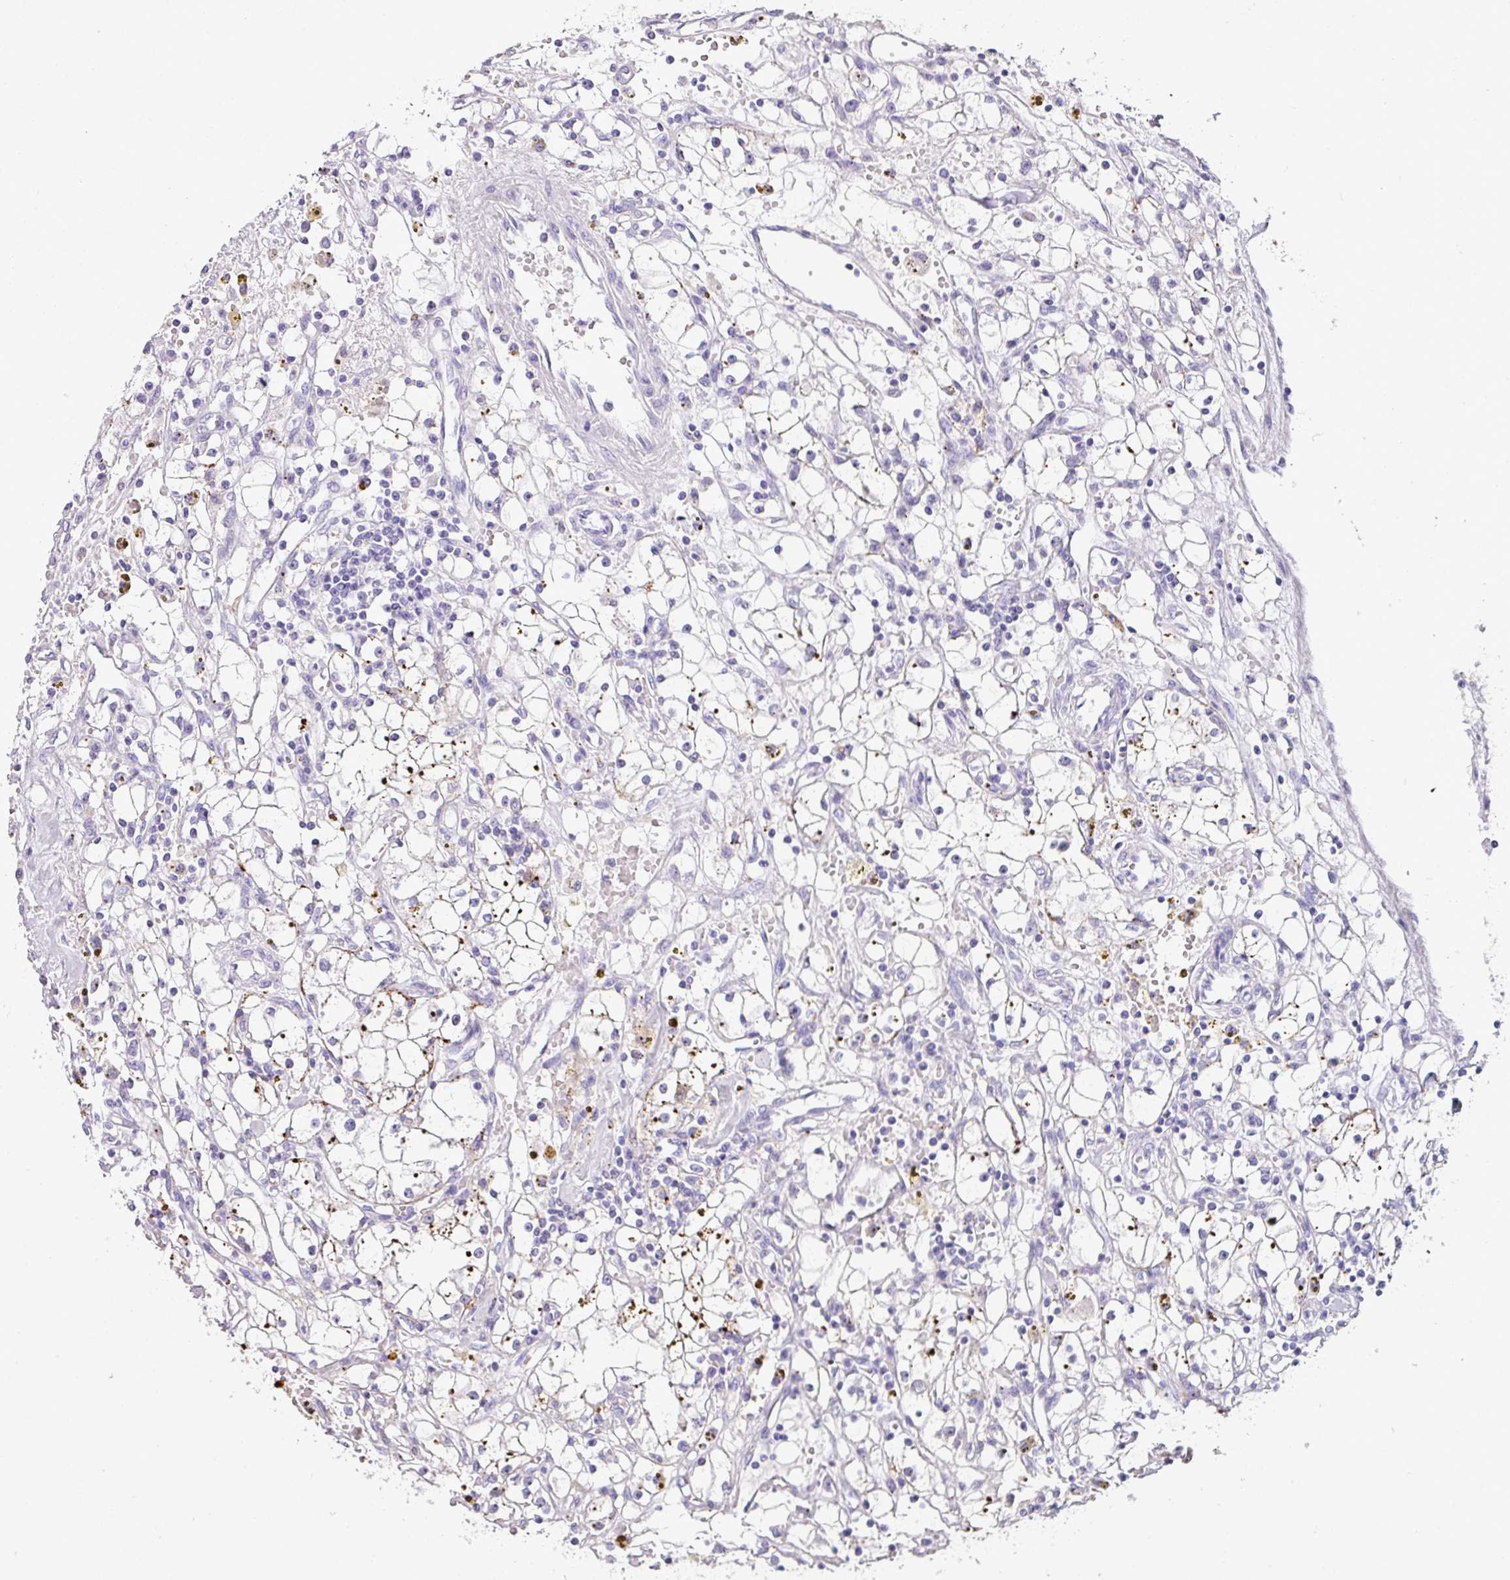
{"staining": {"intensity": "negative", "quantity": "none", "location": "none"}, "tissue": "renal cancer", "cell_type": "Tumor cells", "image_type": "cancer", "snomed": [{"axis": "morphology", "description": "Adenocarcinoma, NOS"}, {"axis": "topography", "description": "Kidney"}], "caption": "A high-resolution micrograph shows immunohistochemistry (IHC) staining of adenocarcinoma (renal), which reveals no significant staining in tumor cells.", "gene": "NAPSA", "patient": {"sex": "male", "age": 56}}